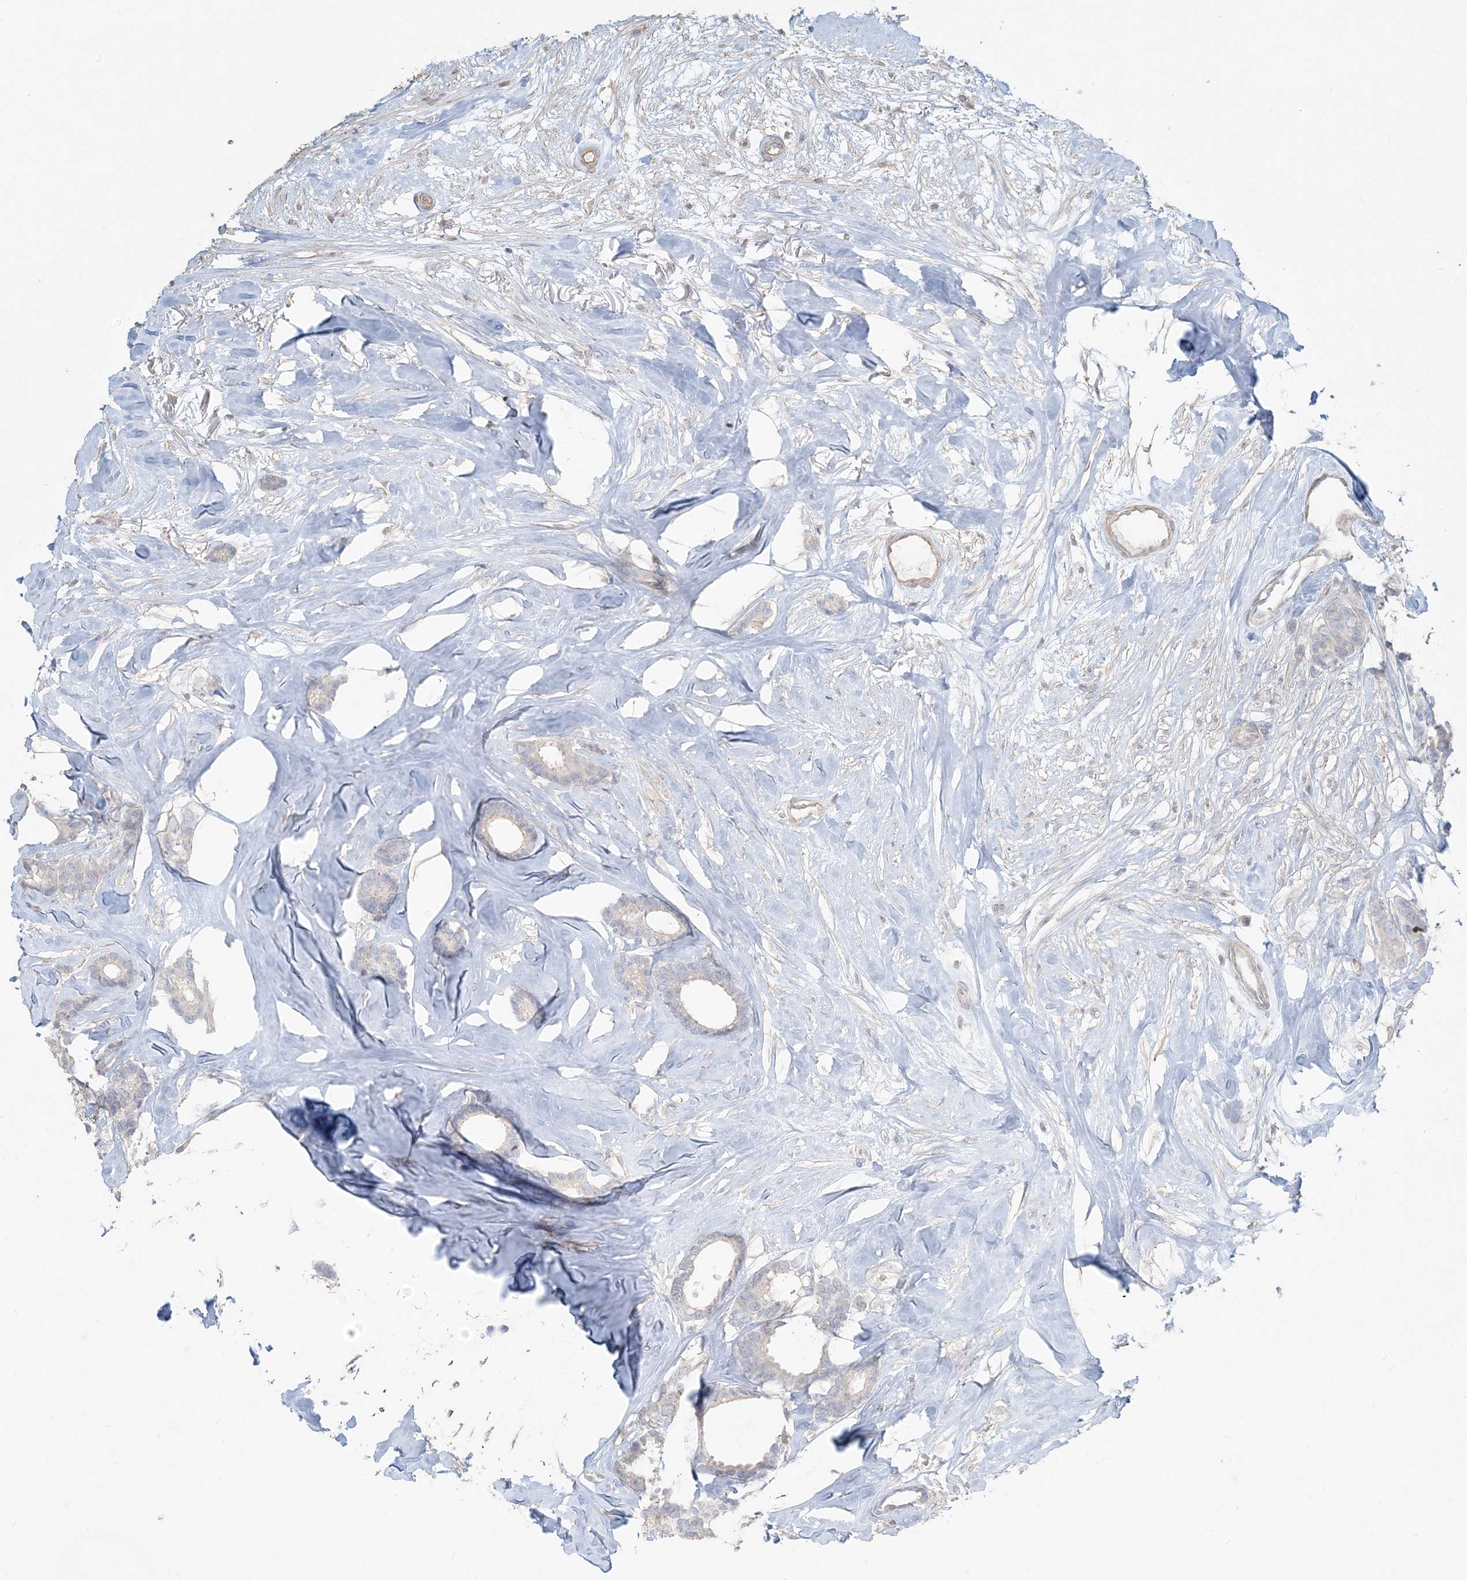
{"staining": {"intensity": "negative", "quantity": "none", "location": "none"}, "tissue": "breast cancer", "cell_type": "Tumor cells", "image_type": "cancer", "snomed": [{"axis": "morphology", "description": "Duct carcinoma"}, {"axis": "topography", "description": "Breast"}], "caption": "Immunohistochemical staining of human breast cancer displays no significant expression in tumor cells.", "gene": "NPHS2", "patient": {"sex": "female", "age": 87}}